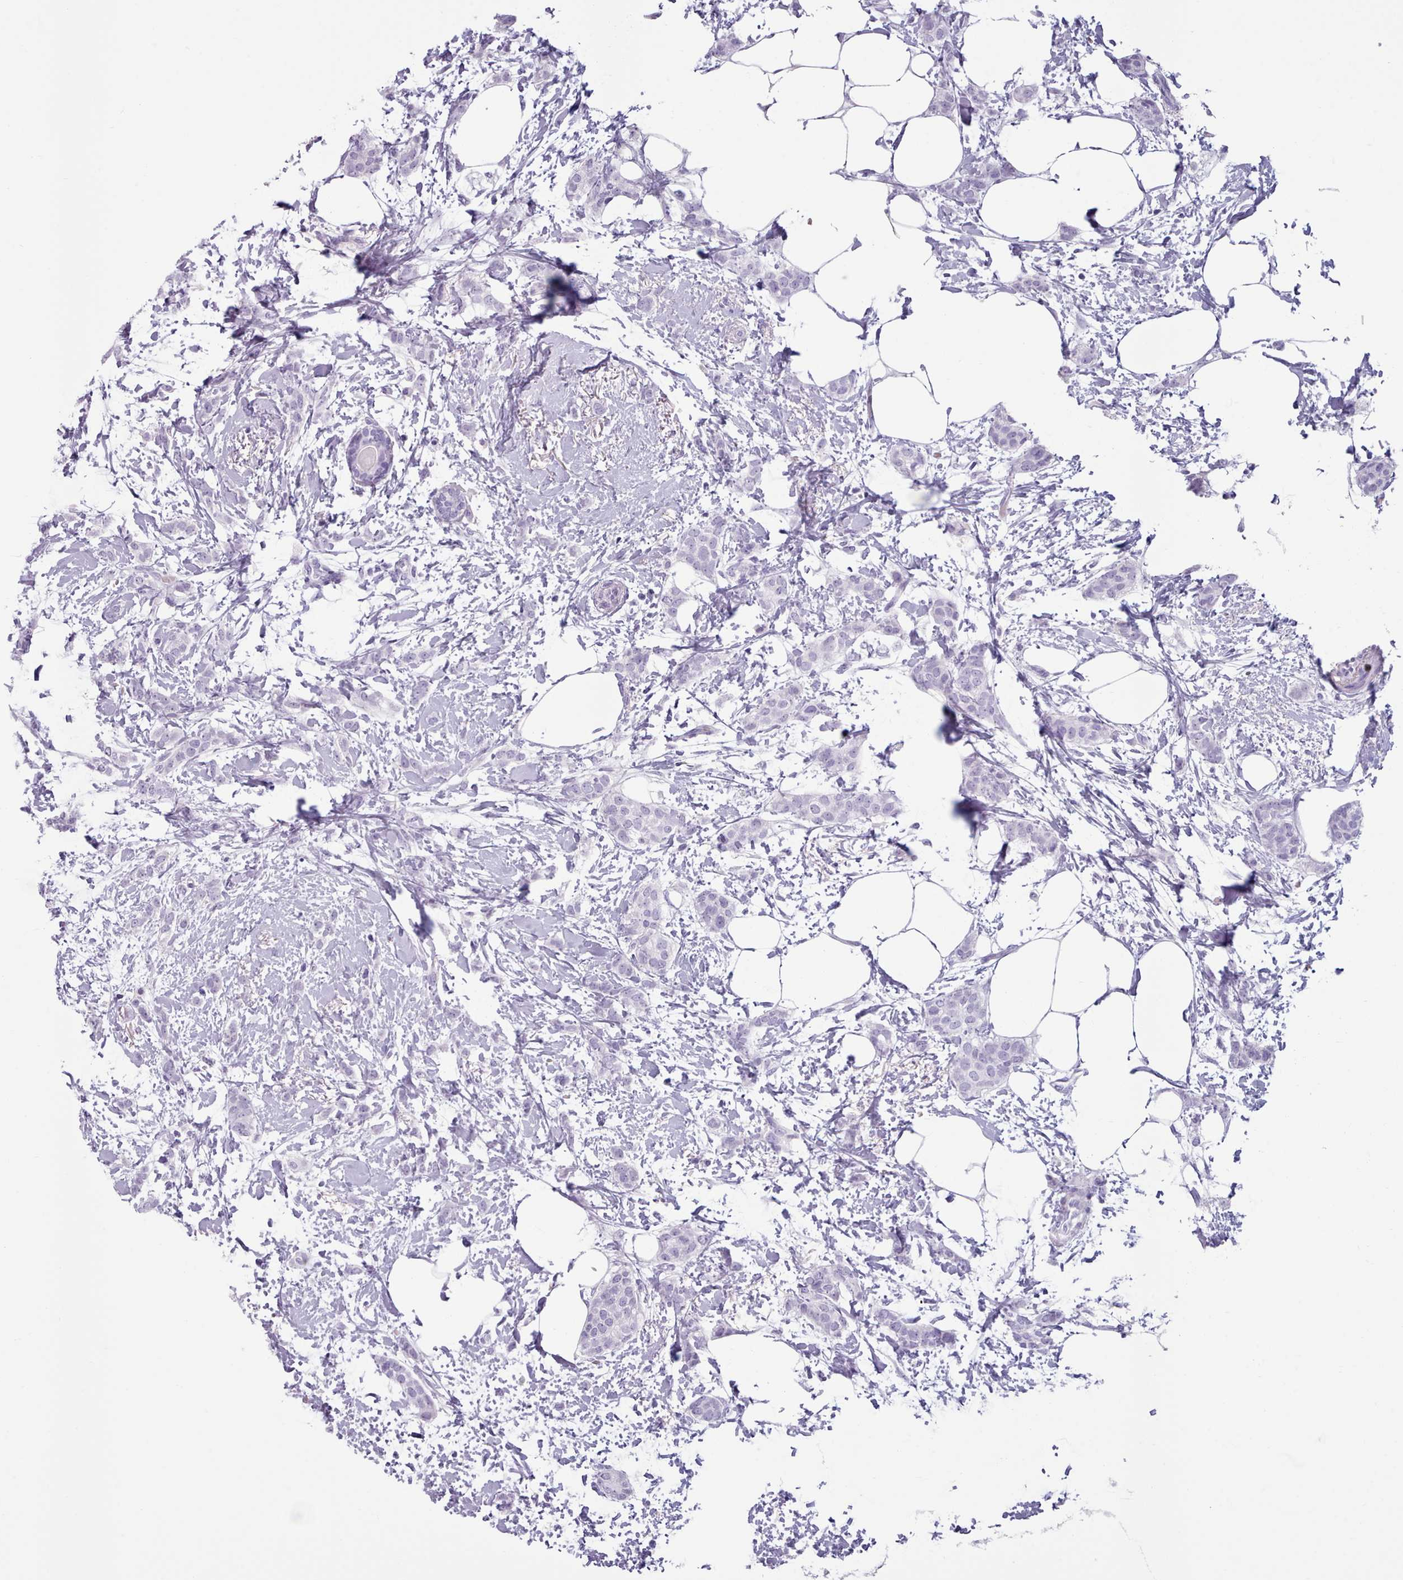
{"staining": {"intensity": "negative", "quantity": "none", "location": "none"}, "tissue": "breast cancer", "cell_type": "Tumor cells", "image_type": "cancer", "snomed": [{"axis": "morphology", "description": "Duct carcinoma"}, {"axis": "topography", "description": "Breast"}], "caption": "The photomicrograph displays no staining of tumor cells in intraductal carcinoma (breast).", "gene": "ZNF43", "patient": {"sex": "female", "age": 72}}